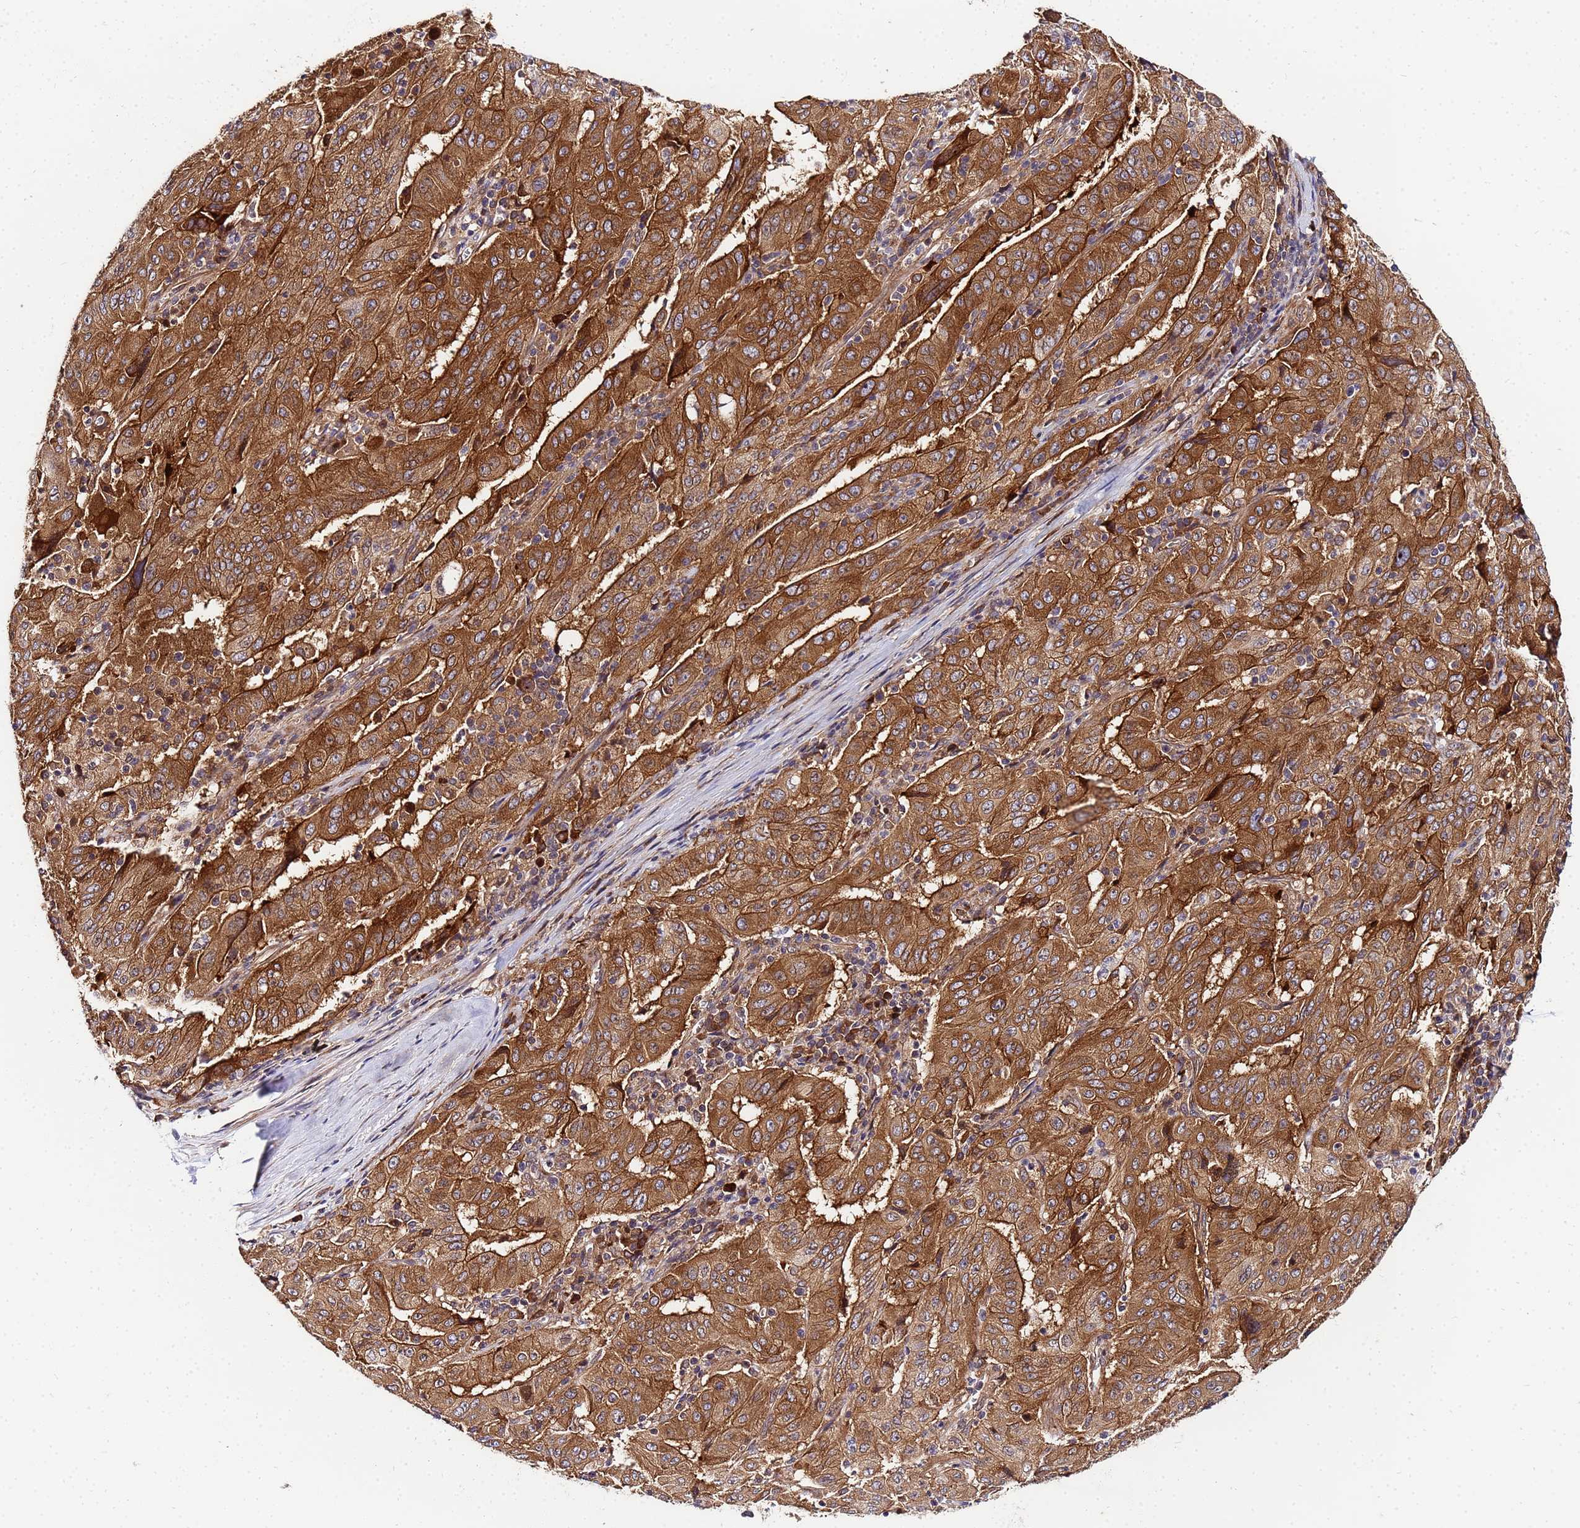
{"staining": {"intensity": "strong", "quantity": ">75%", "location": "cytoplasmic/membranous"}, "tissue": "pancreatic cancer", "cell_type": "Tumor cells", "image_type": "cancer", "snomed": [{"axis": "morphology", "description": "Adenocarcinoma, NOS"}, {"axis": "topography", "description": "Pancreas"}], "caption": "Immunohistochemistry of human pancreatic cancer shows high levels of strong cytoplasmic/membranous positivity in approximately >75% of tumor cells.", "gene": "UNC93B1", "patient": {"sex": "male", "age": 63}}